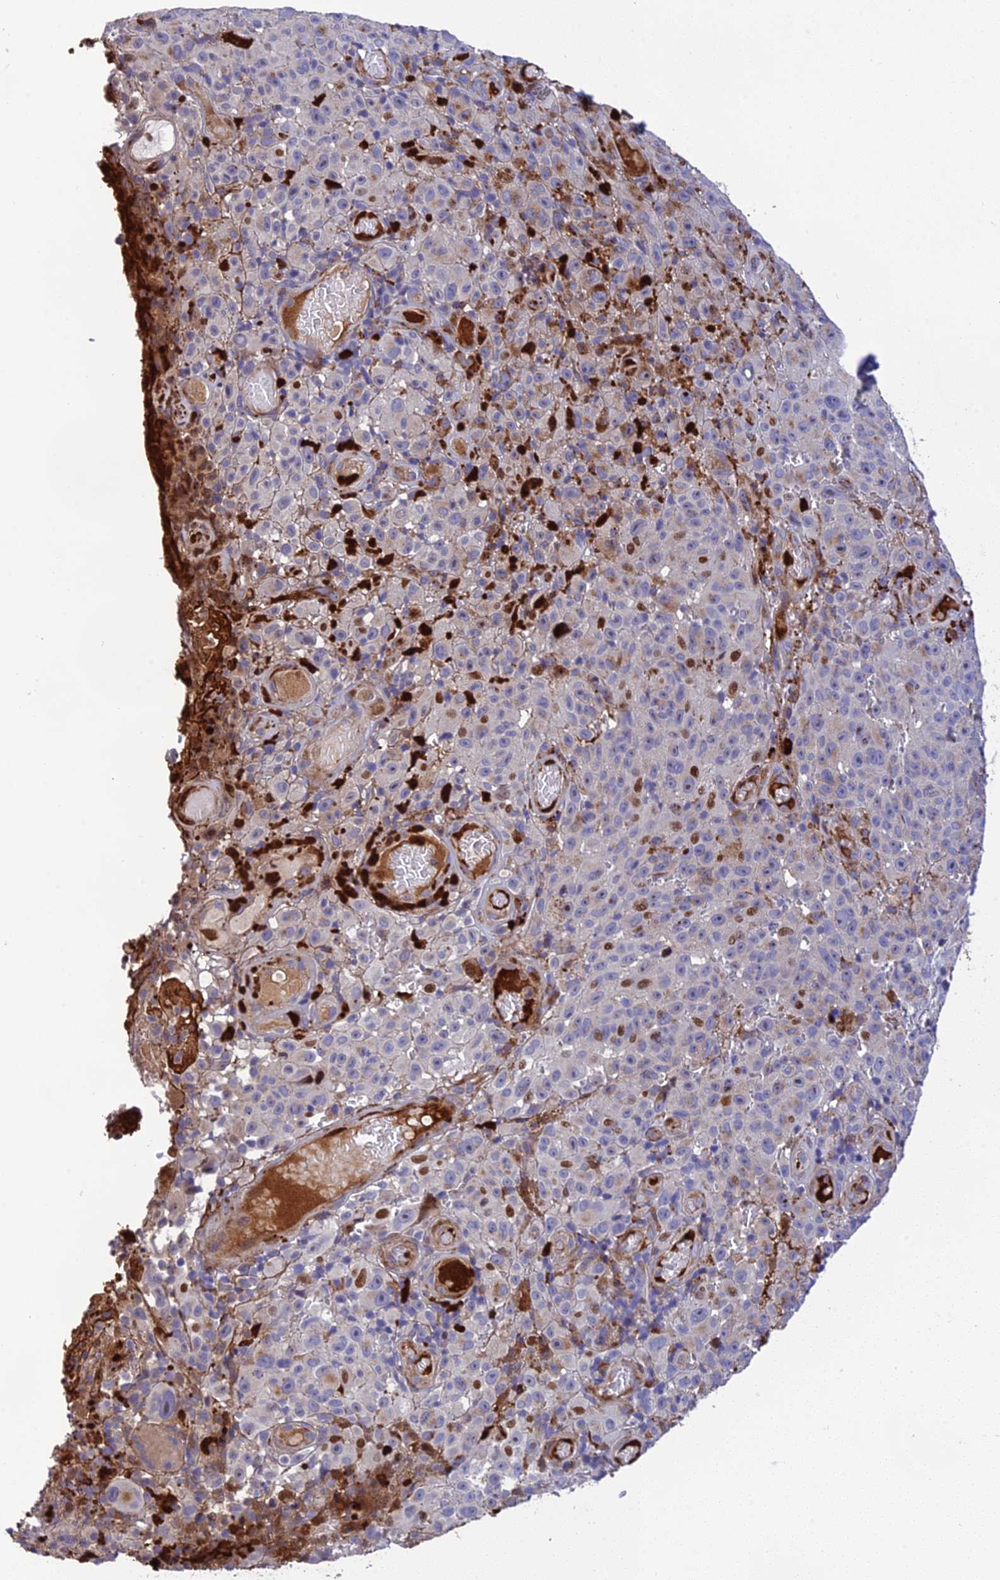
{"staining": {"intensity": "negative", "quantity": "none", "location": "none"}, "tissue": "melanoma", "cell_type": "Tumor cells", "image_type": "cancer", "snomed": [{"axis": "morphology", "description": "Malignant melanoma, NOS"}, {"axis": "topography", "description": "Skin"}], "caption": "Immunohistochemical staining of human melanoma shows no significant positivity in tumor cells.", "gene": "CPSF4L", "patient": {"sex": "female", "age": 82}}